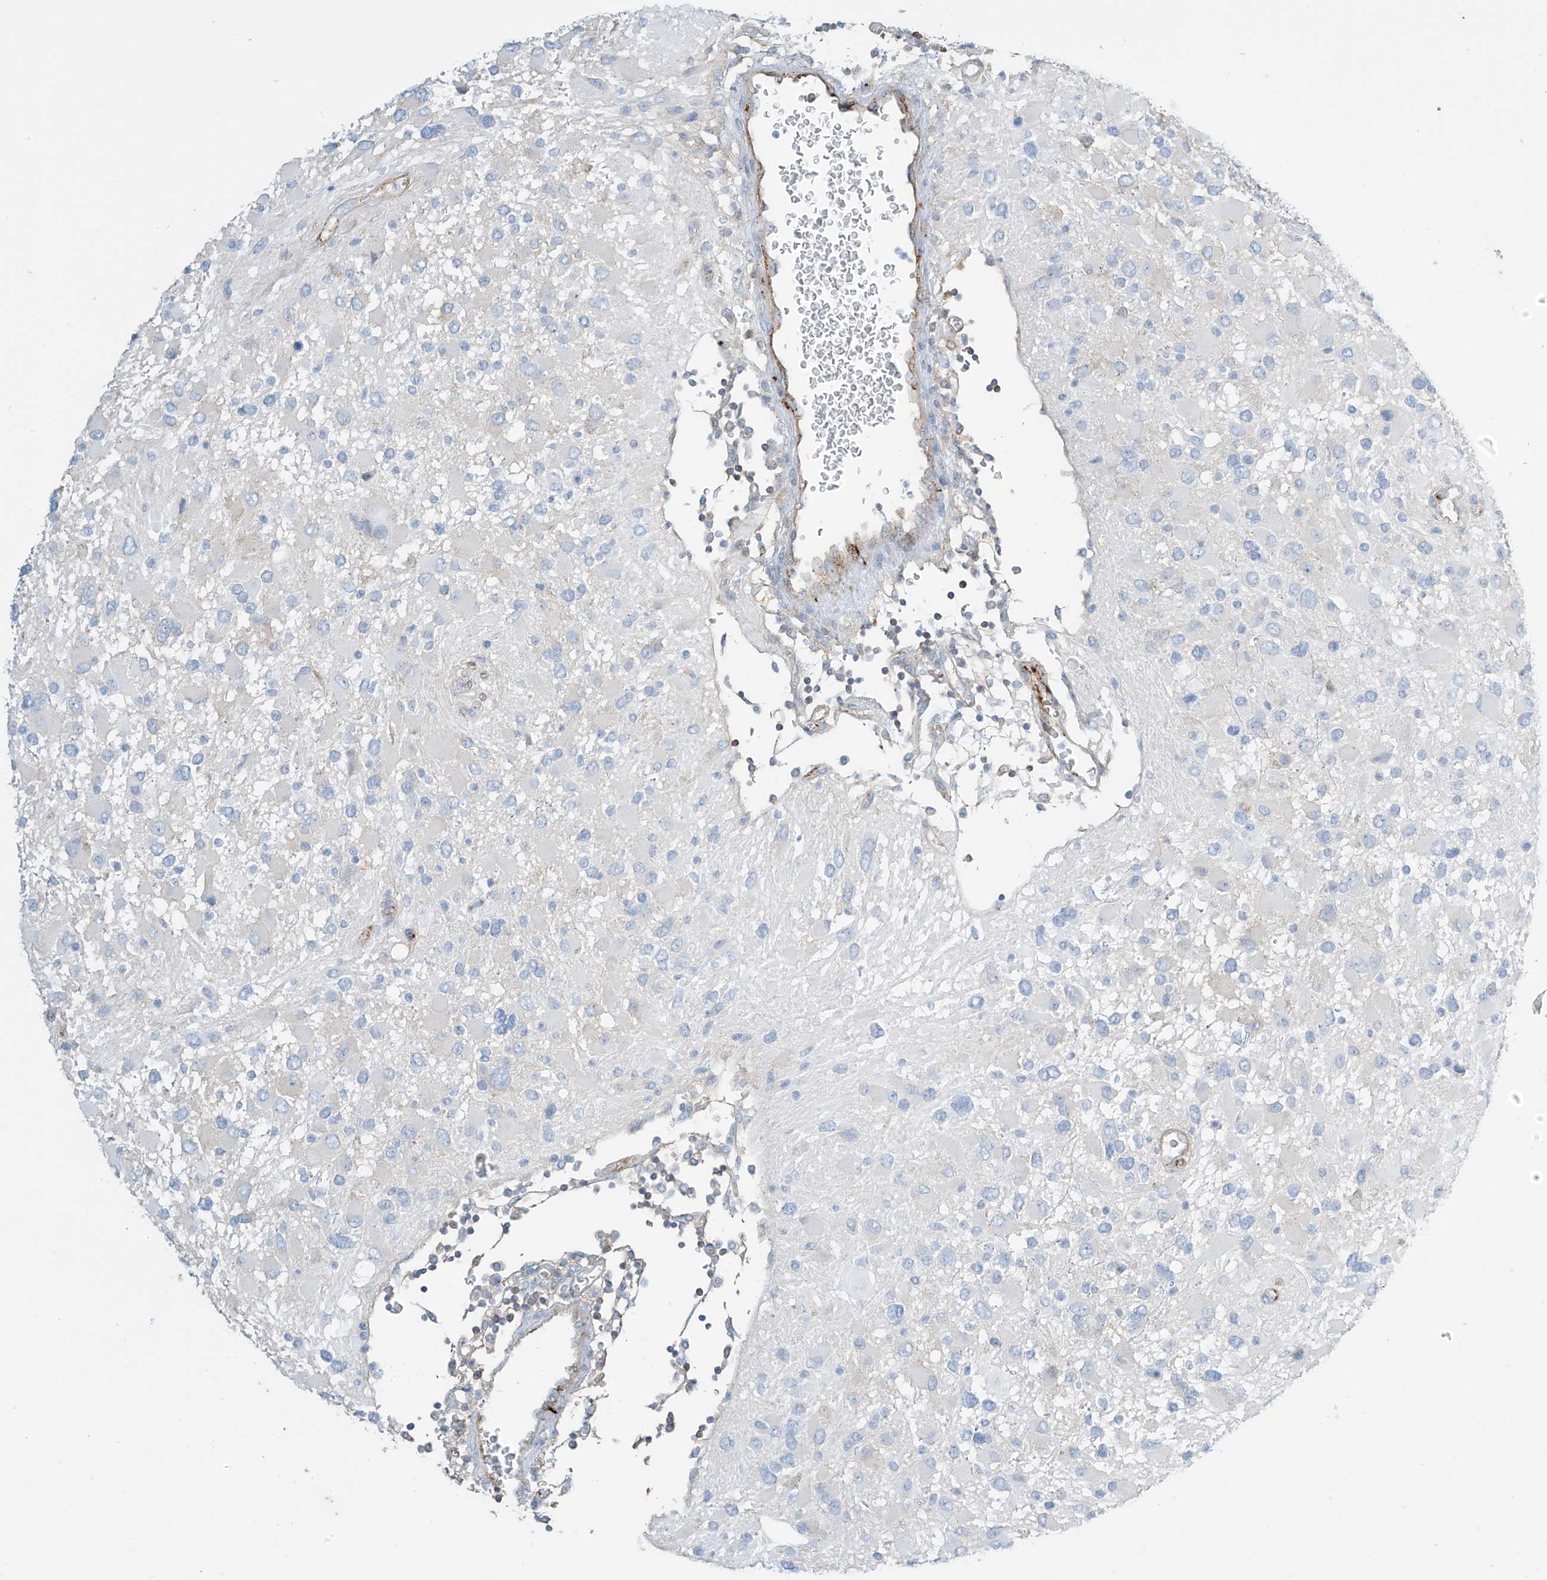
{"staining": {"intensity": "negative", "quantity": "none", "location": "none"}, "tissue": "glioma", "cell_type": "Tumor cells", "image_type": "cancer", "snomed": [{"axis": "morphology", "description": "Glioma, malignant, High grade"}, {"axis": "topography", "description": "Brain"}], "caption": "DAB immunohistochemical staining of human glioma displays no significant staining in tumor cells.", "gene": "ZNF846", "patient": {"sex": "male", "age": 53}}